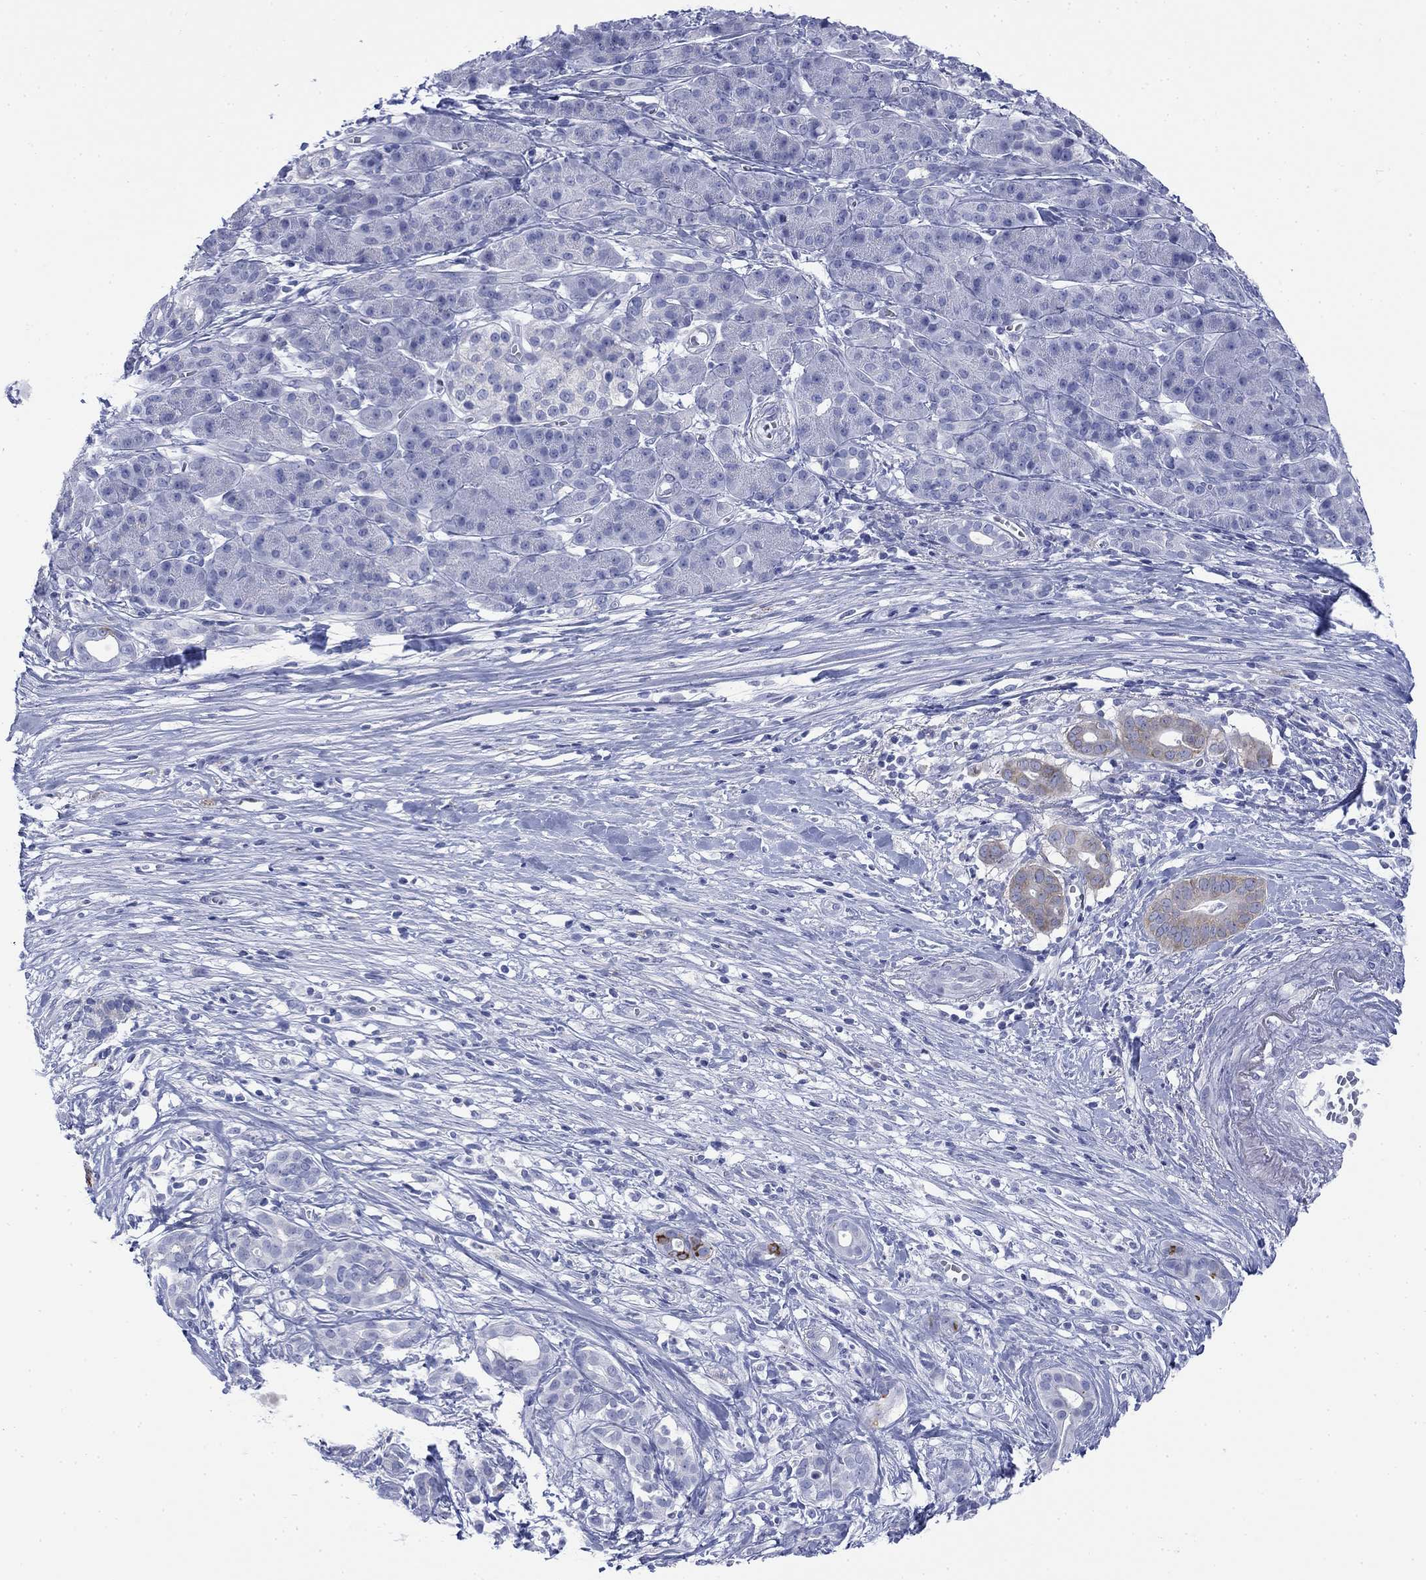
{"staining": {"intensity": "strong", "quantity": "<25%", "location": "cytoplasmic/membranous"}, "tissue": "pancreatic cancer", "cell_type": "Tumor cells", "image_type": "cancer", "snomed": [{"axis": "morphology", "description": "Adenocarcinoma, NOS"}, {"axis": "topography", "description": "Pancreas"}], "caption": "A medium amount of strong cytoplasmic/membranous positivity is present in approximately <25% of tumor cells in pancreatic cancer (adenocarcinoma) tissue. (DAB IHC, brown staining for protein, blue staining for nuclei).", "gene": "IGF2BP3", "patient": {"sex": "male", "age": 61}}